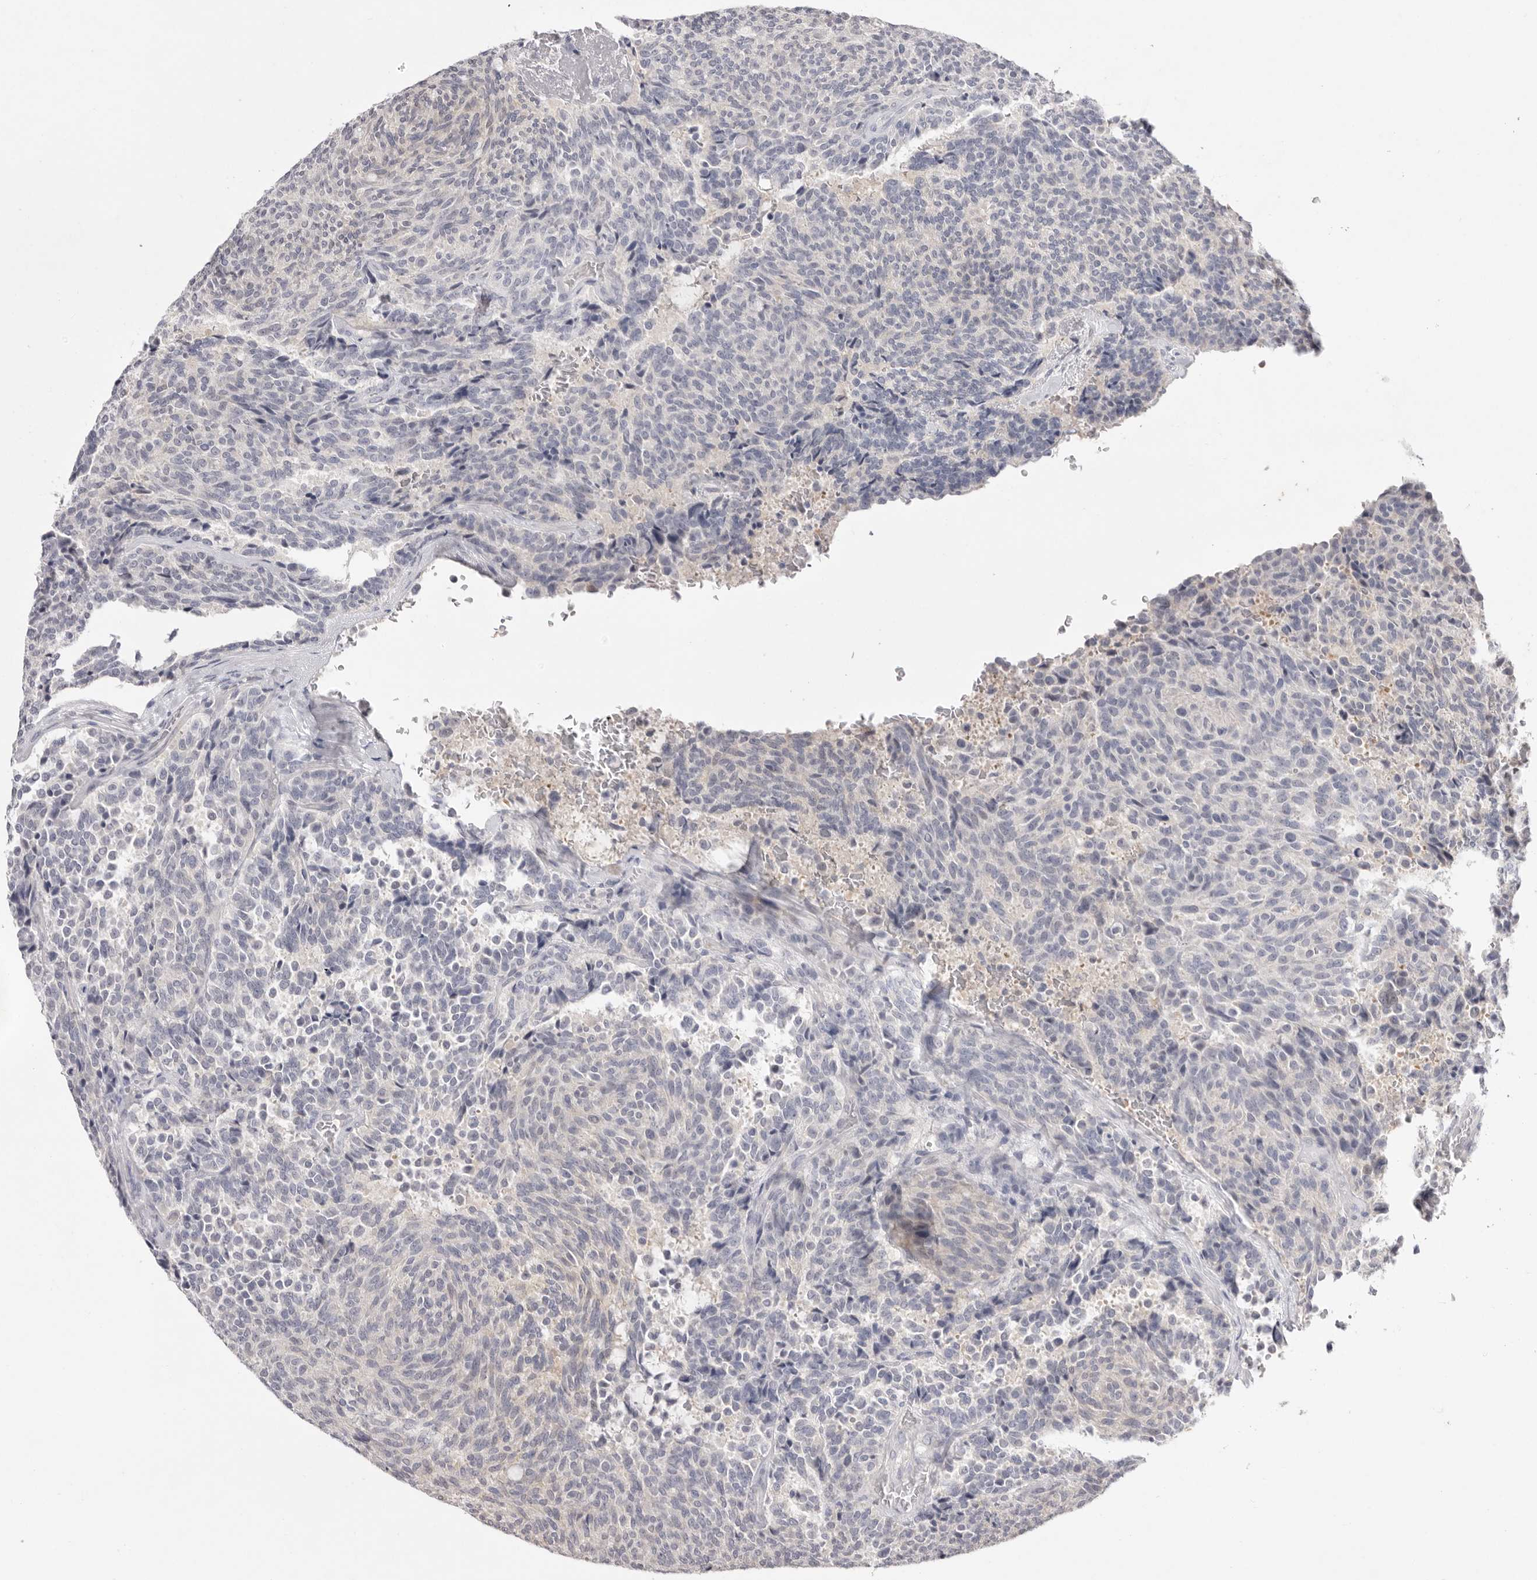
{"staining": {"intensity": "negative", "quantity": "none", "location": "none"}, "tissue": "carcinoid", "cell_type": "Tumor cells", "image_type": "cancer", "snomed": [{"axis": "morphology", "description": "Carcinoid, malignant, NOS"}, {"axis": "topography", "description": "Pancreas"}], "caption": "Tumor cells show no significant protein staining in malignant carcinoid. Nuclei are stained in blue.", "gene": "TADA1", "patient": {"sex": "female", "age": 54}}